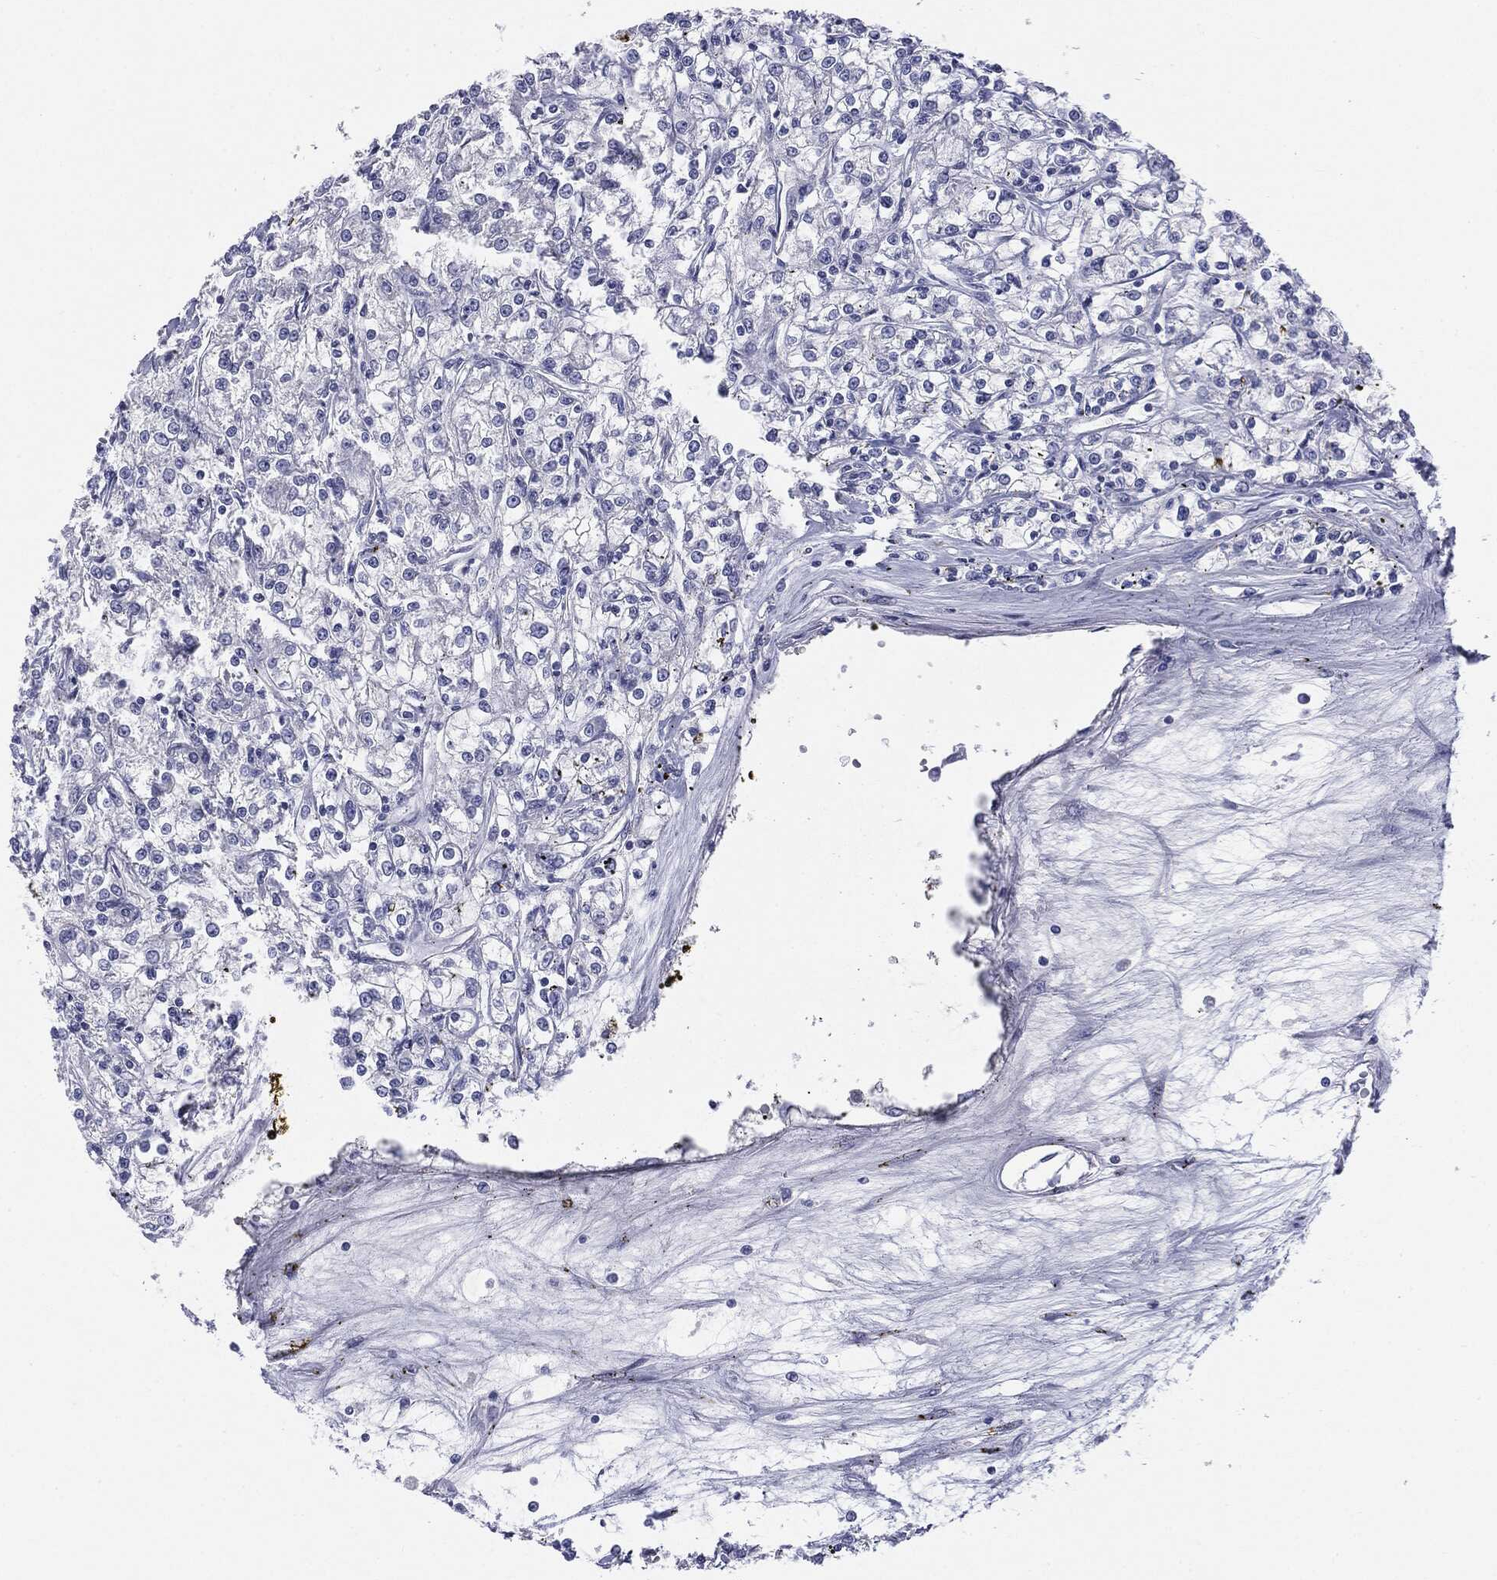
{"staining": {"intensity": "negative", "quantity": "none", "location": "none"}, "tissue": "renal cancer", "cell_type": "Tumor cells", "image_type": "cancer", "snomed": [{"axis": "morphology", "description": "Adenocarcinoma, NOS"}, {"axis": "topography", "description": "Kidney"}], "caption": "Immunohistochemistry of human renal cancer (adenocarcinoma) displays no positivity in tumor cells.", "gene": "SLC5A5", "patient": {"sex": "female", "age": 59}}